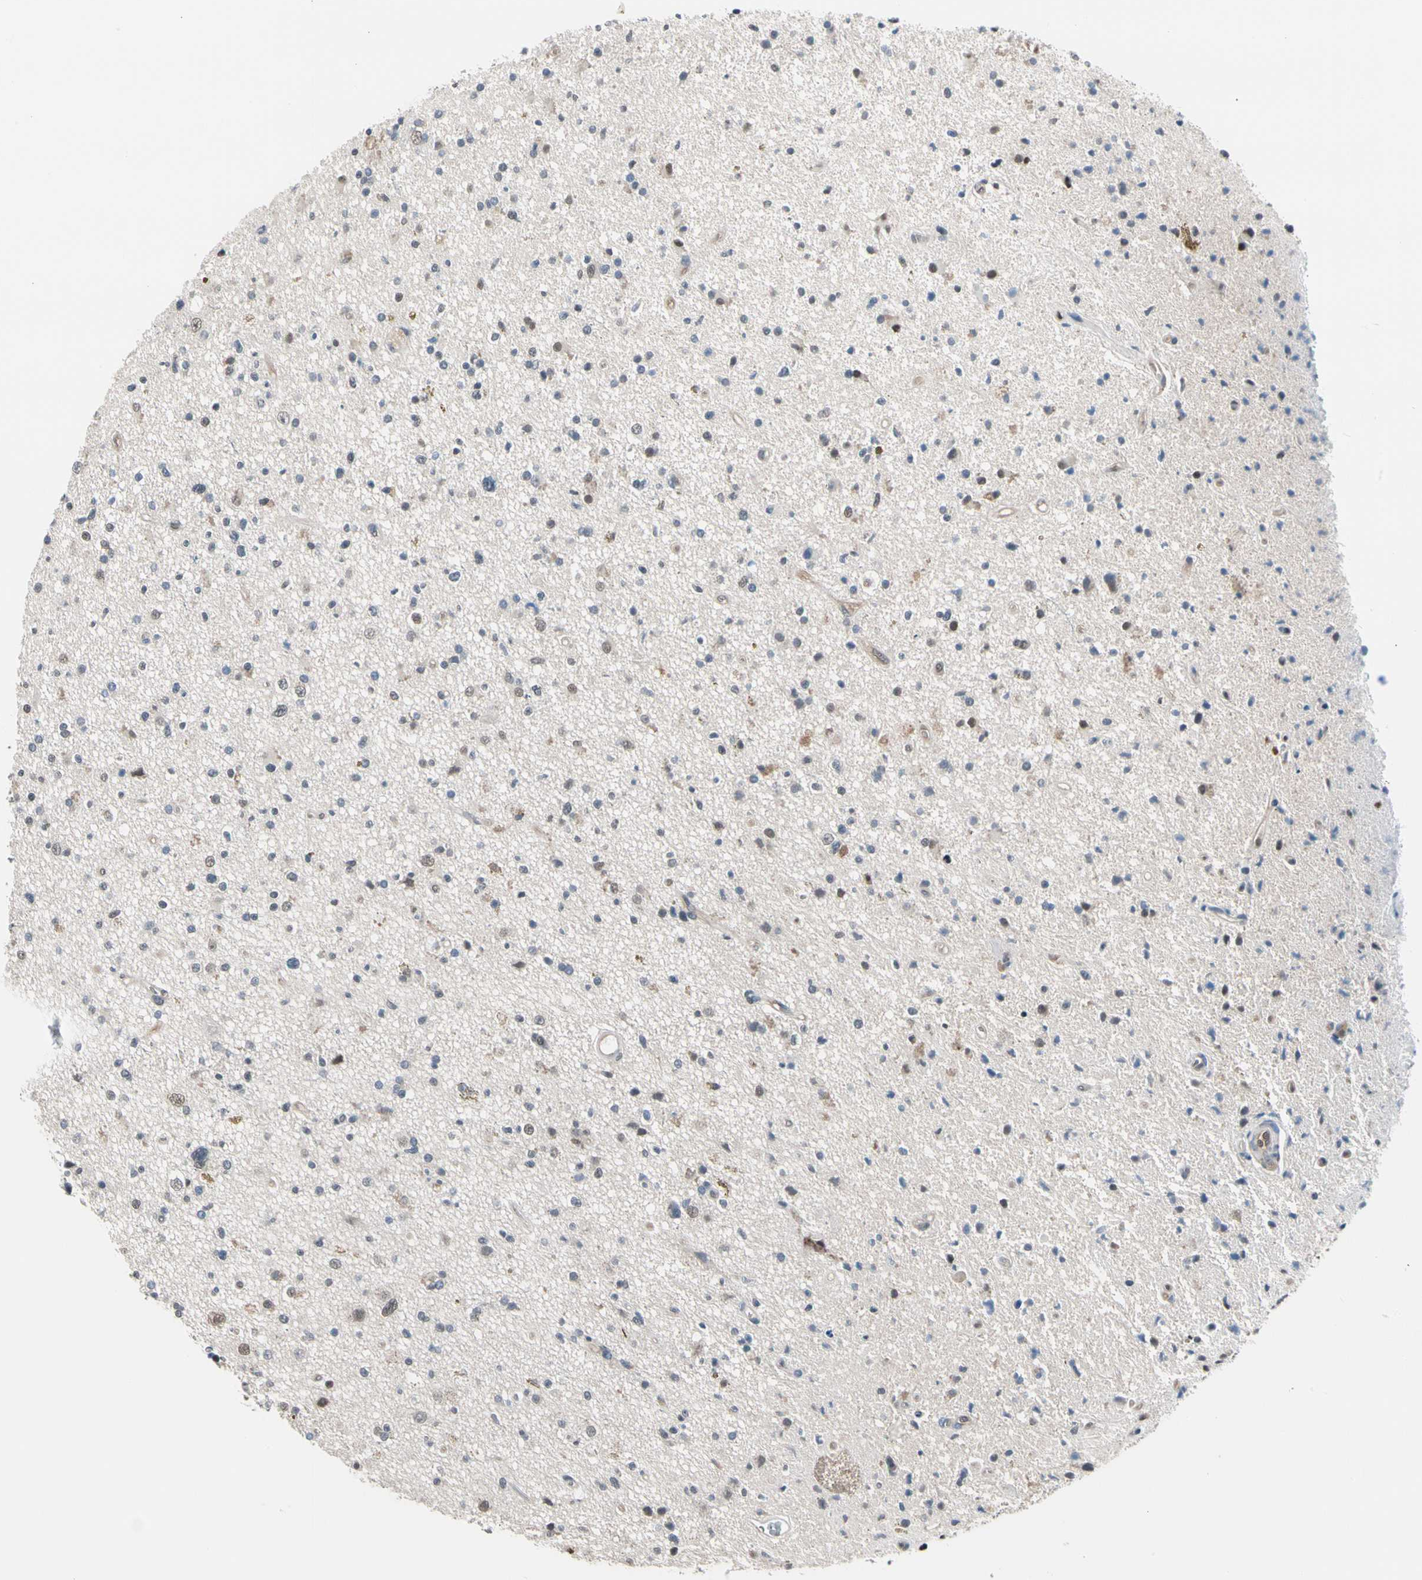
{"staining": {"intensity": "weak", "quantity": "25%-75%", "location": "cytoplasmic/membranous,nuclear"}, "tissue": "glioma", "cell_type": "Tumor cells", "image_type": "cancer", "snomed": [{"axis": "morphology", "description": "Glioma, malignant, High grade"}, {"axis": "topography", "description": "Brain"}], "caption": "Immunohistochemistry micrograph of human high-grade glioma (malignant) stained for a protein (brown), which demonstrates low levels of weak cytoplasmic/membranous and nuclear expression in approximately 25%-75% of tumor cells.", "gene": "PSMA2", "patient": {"sex": "male", "age": 33}}